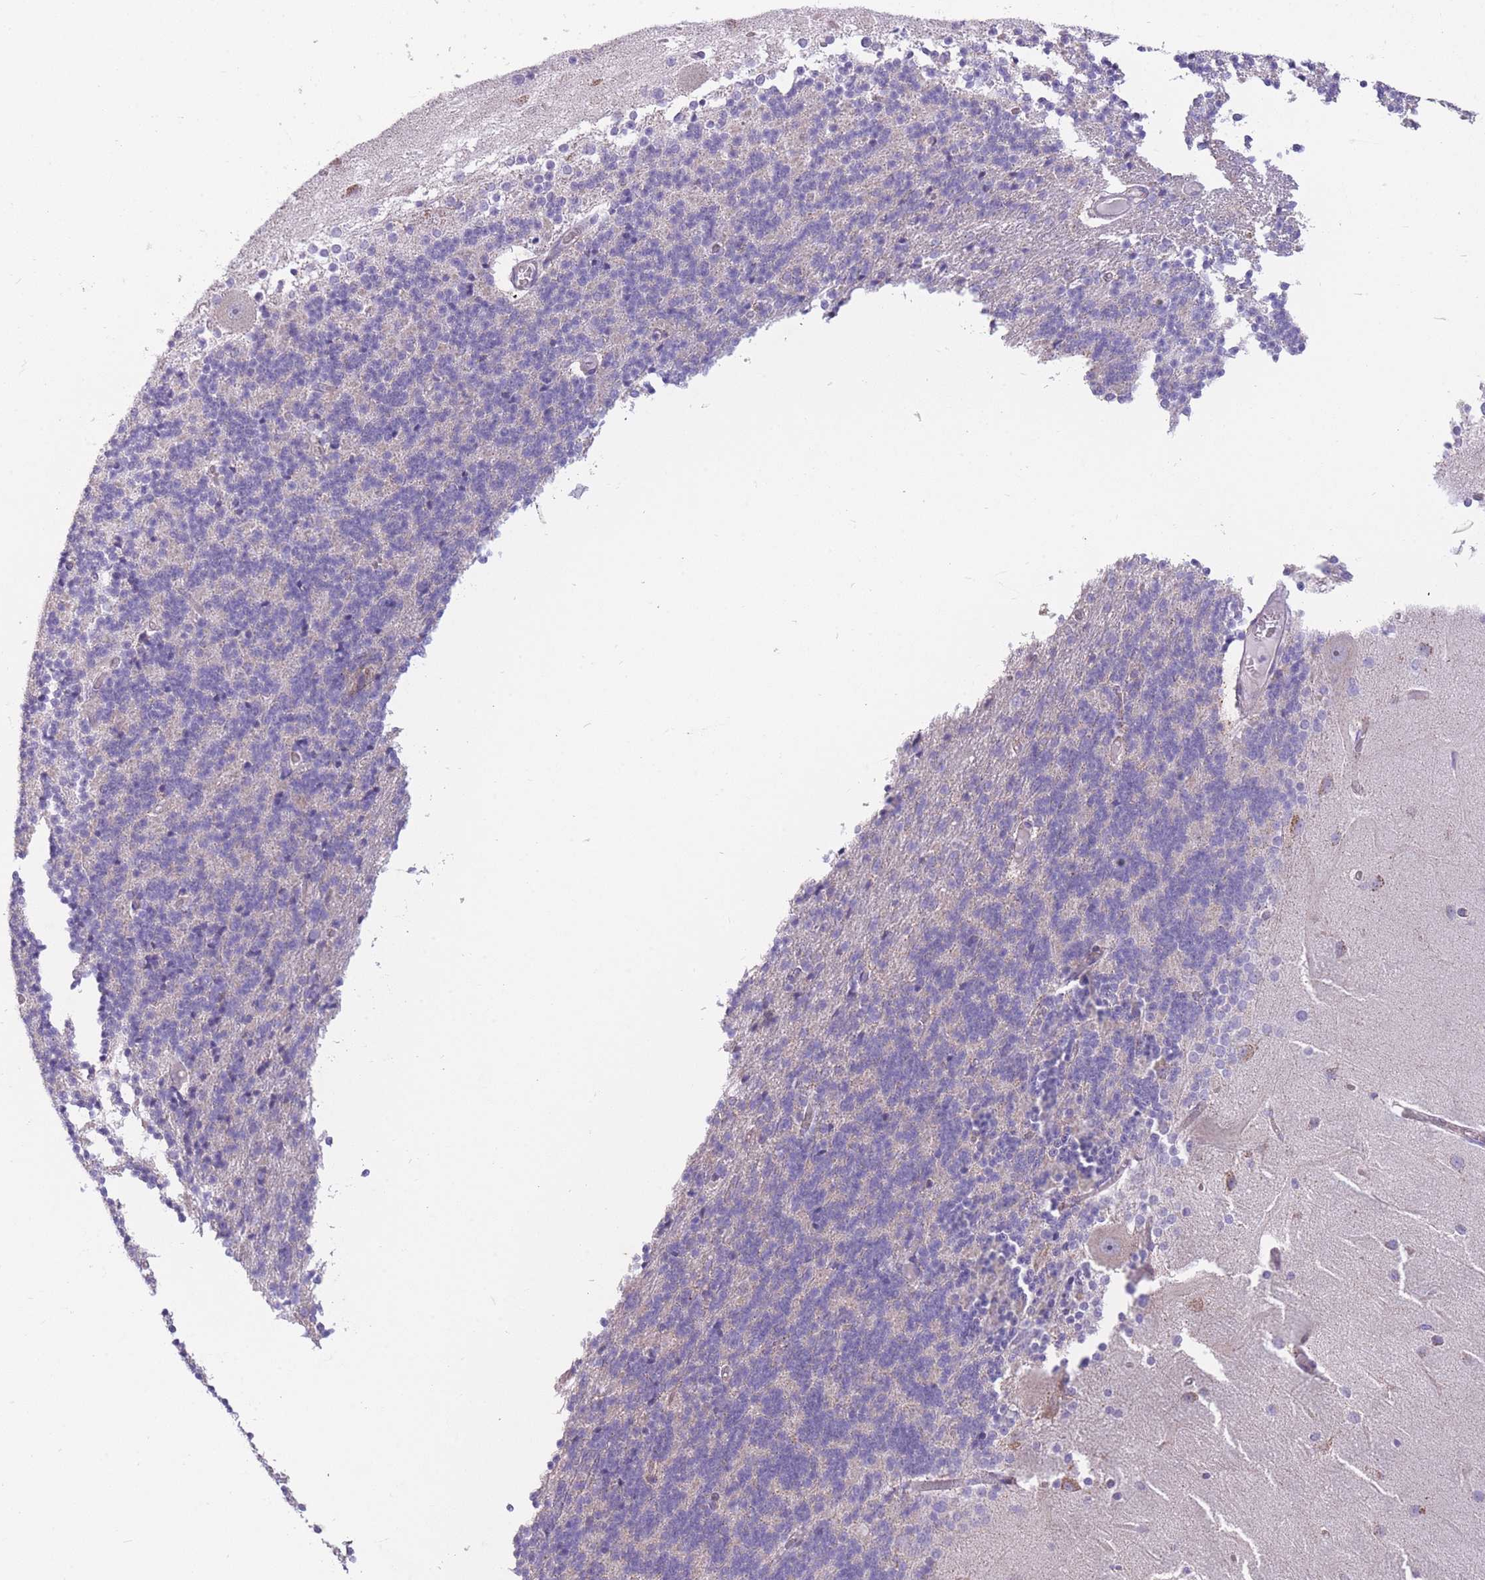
{"staining": {"intensity": "negative", "quantity": "none", "location": "none"}, "tissue": "cerebellum", "cell_type": "Cells in granular layer", "image_type": "normal", "snomed": [{"axis": "morphology", "description": "Normal tissue, NOS"}, {"axis": "topography", "description": "Cerebellum"}], "caption": "IHC of unremarkable human cerebellum reveals no positivity in cells in granular layer. Nuclei are stained in blue.", "gene": "MRPS18C", "patient": {"sex": "female", "age": 54}}